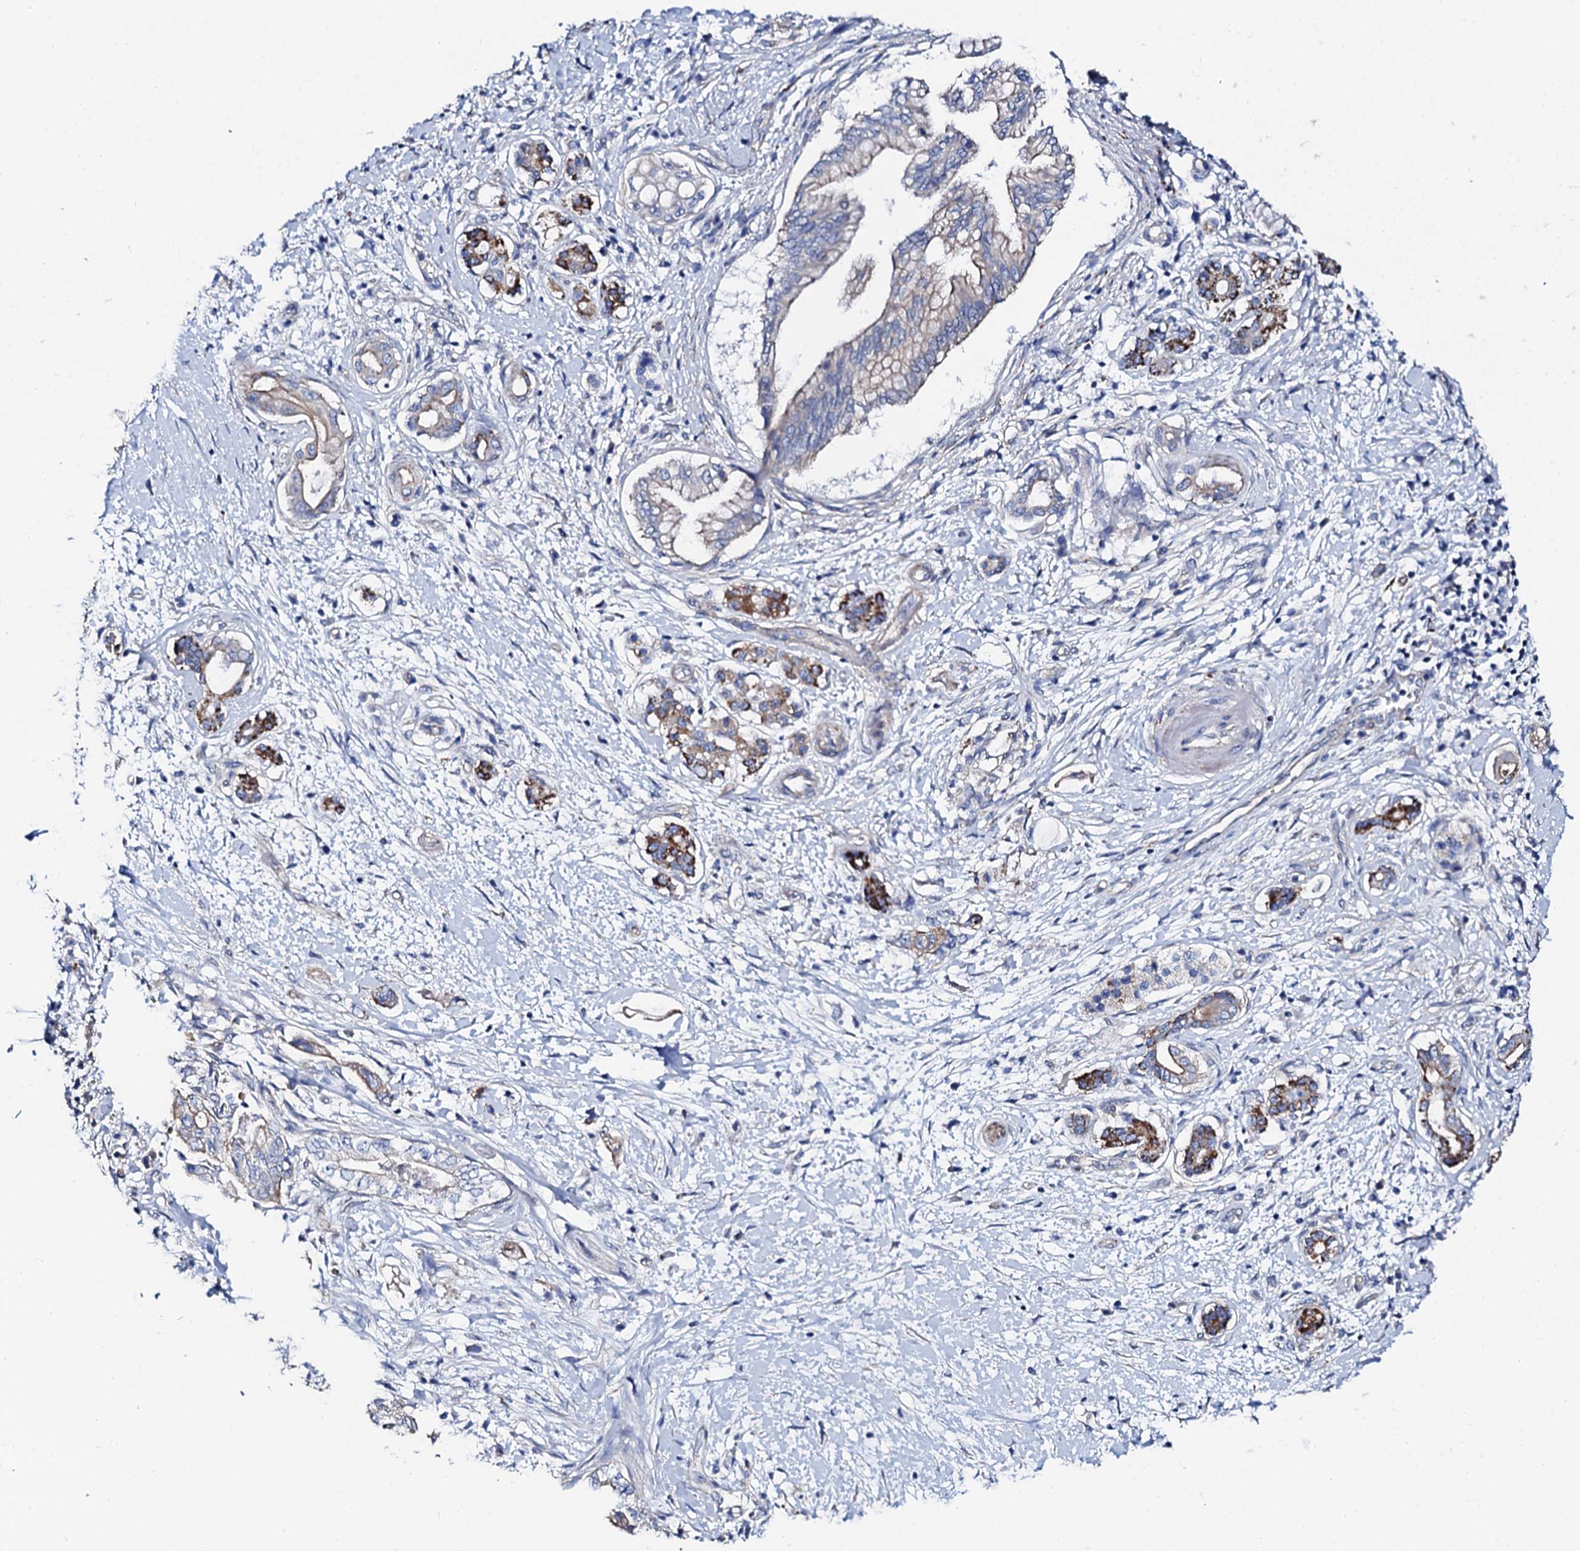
{"staining": {"intensity": "strong", "quantity": "<25%", "location": "cytoplasmic/membranous"}, "tissue": "pancreatic cancer", "cell_type": "Tumor cells", "image_type": "cancer", "snomed": [{"axis": "morphology", "description": "Adenocarcinoma, NOS"}, {"axis": "topography", "description": "Pancreas"}], "caption": "Tumor cells show strong cytoplasmic/membranous staining in approximately <25% of cells in adenocarcinoma (pancreatic).", "gene": "KLHL32", "patient": {"sex": "female", "age": 73}}